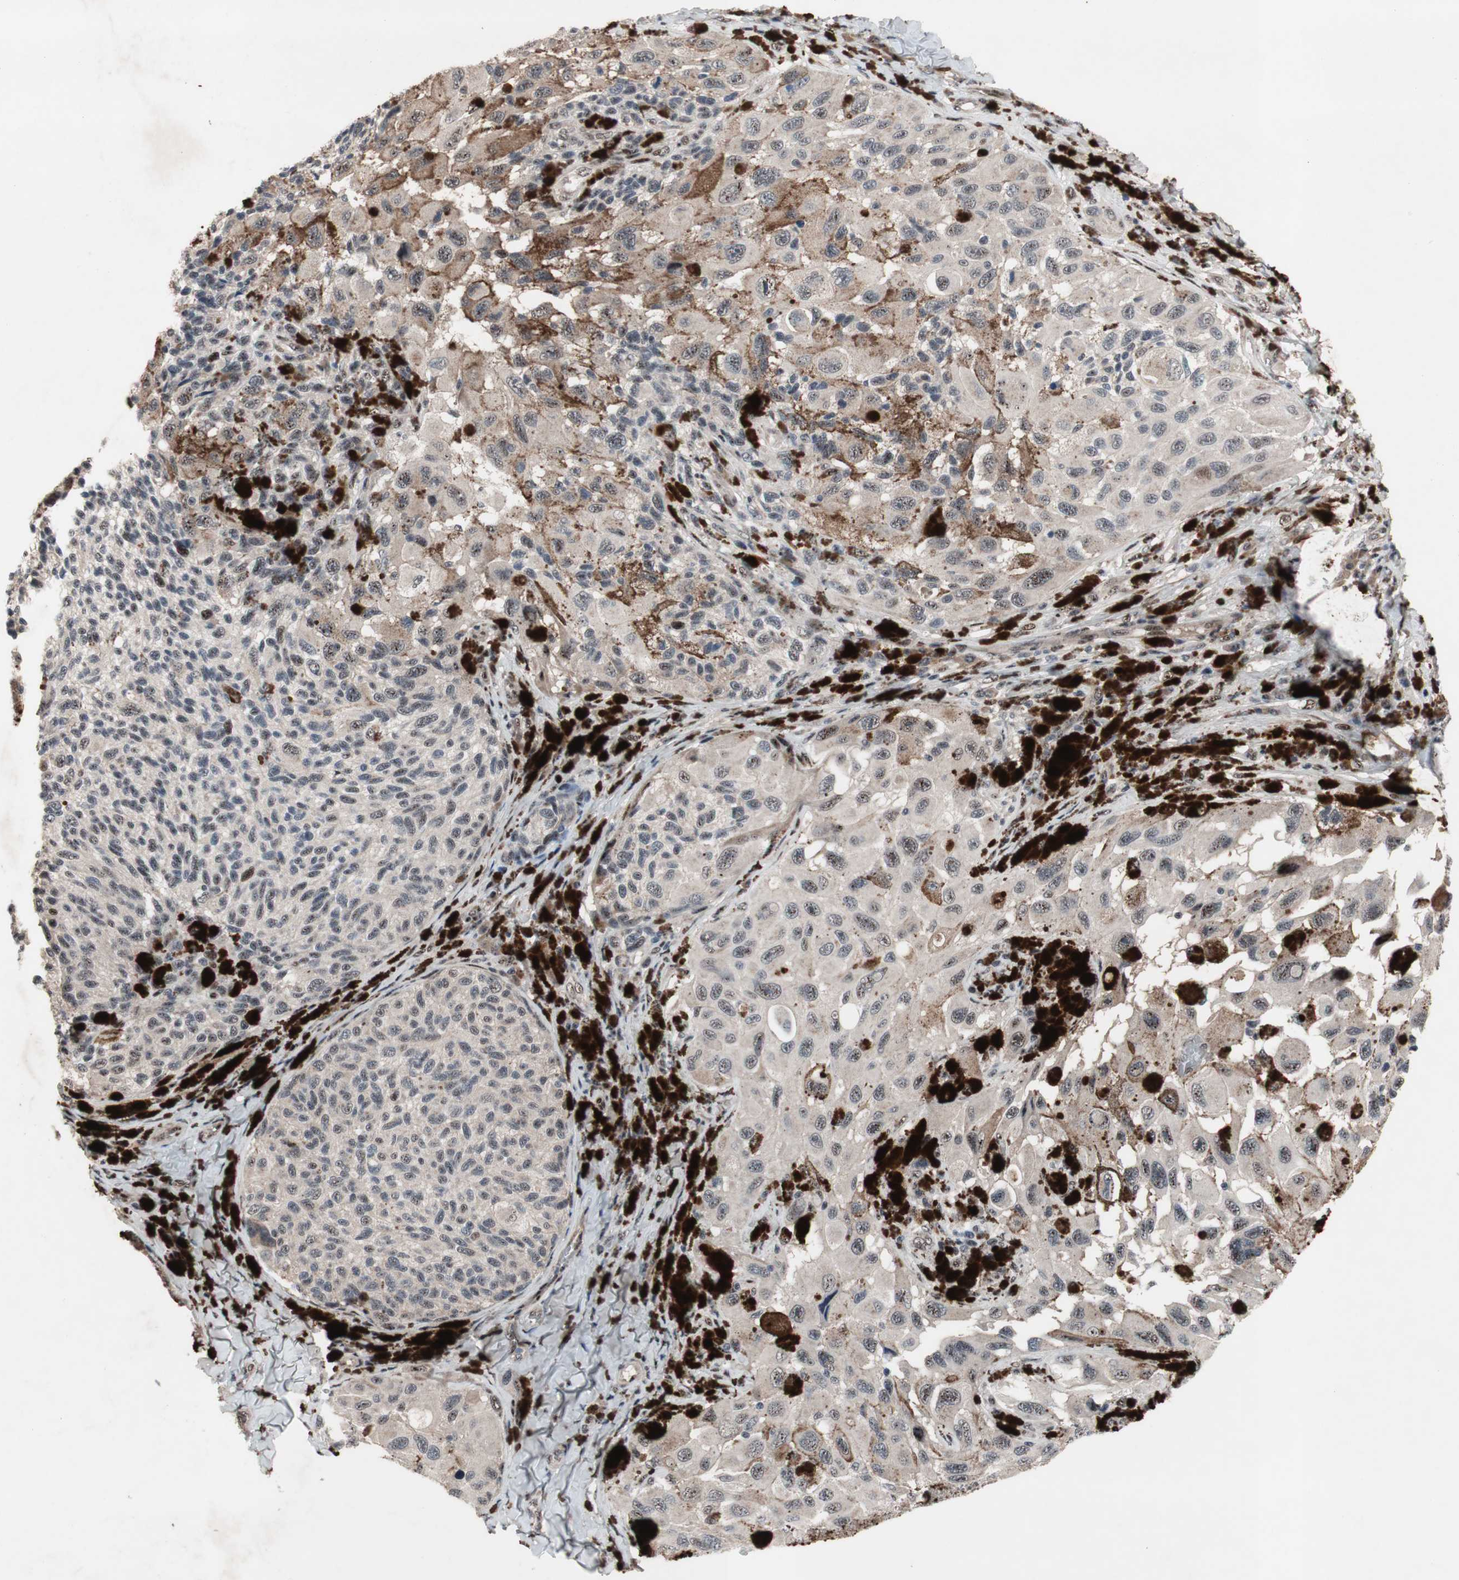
{"staining": {"intensity": "weak", "quantity": "<25%", "location": "nuclear"}, "tissue": "melanoma", "cell_type": "Tumor cells", "image_type": "cancer", "snomed": [{"axis": "morphology", "description": "Malignant melanoma, NOS"}, {"axis": "topography", "description": "Skin"}], "caption": "There is no significant positivity in tumor cells of malignant melanoma.", "gene": "SOX7", "patient": {"sex": "female", "age": 73}}